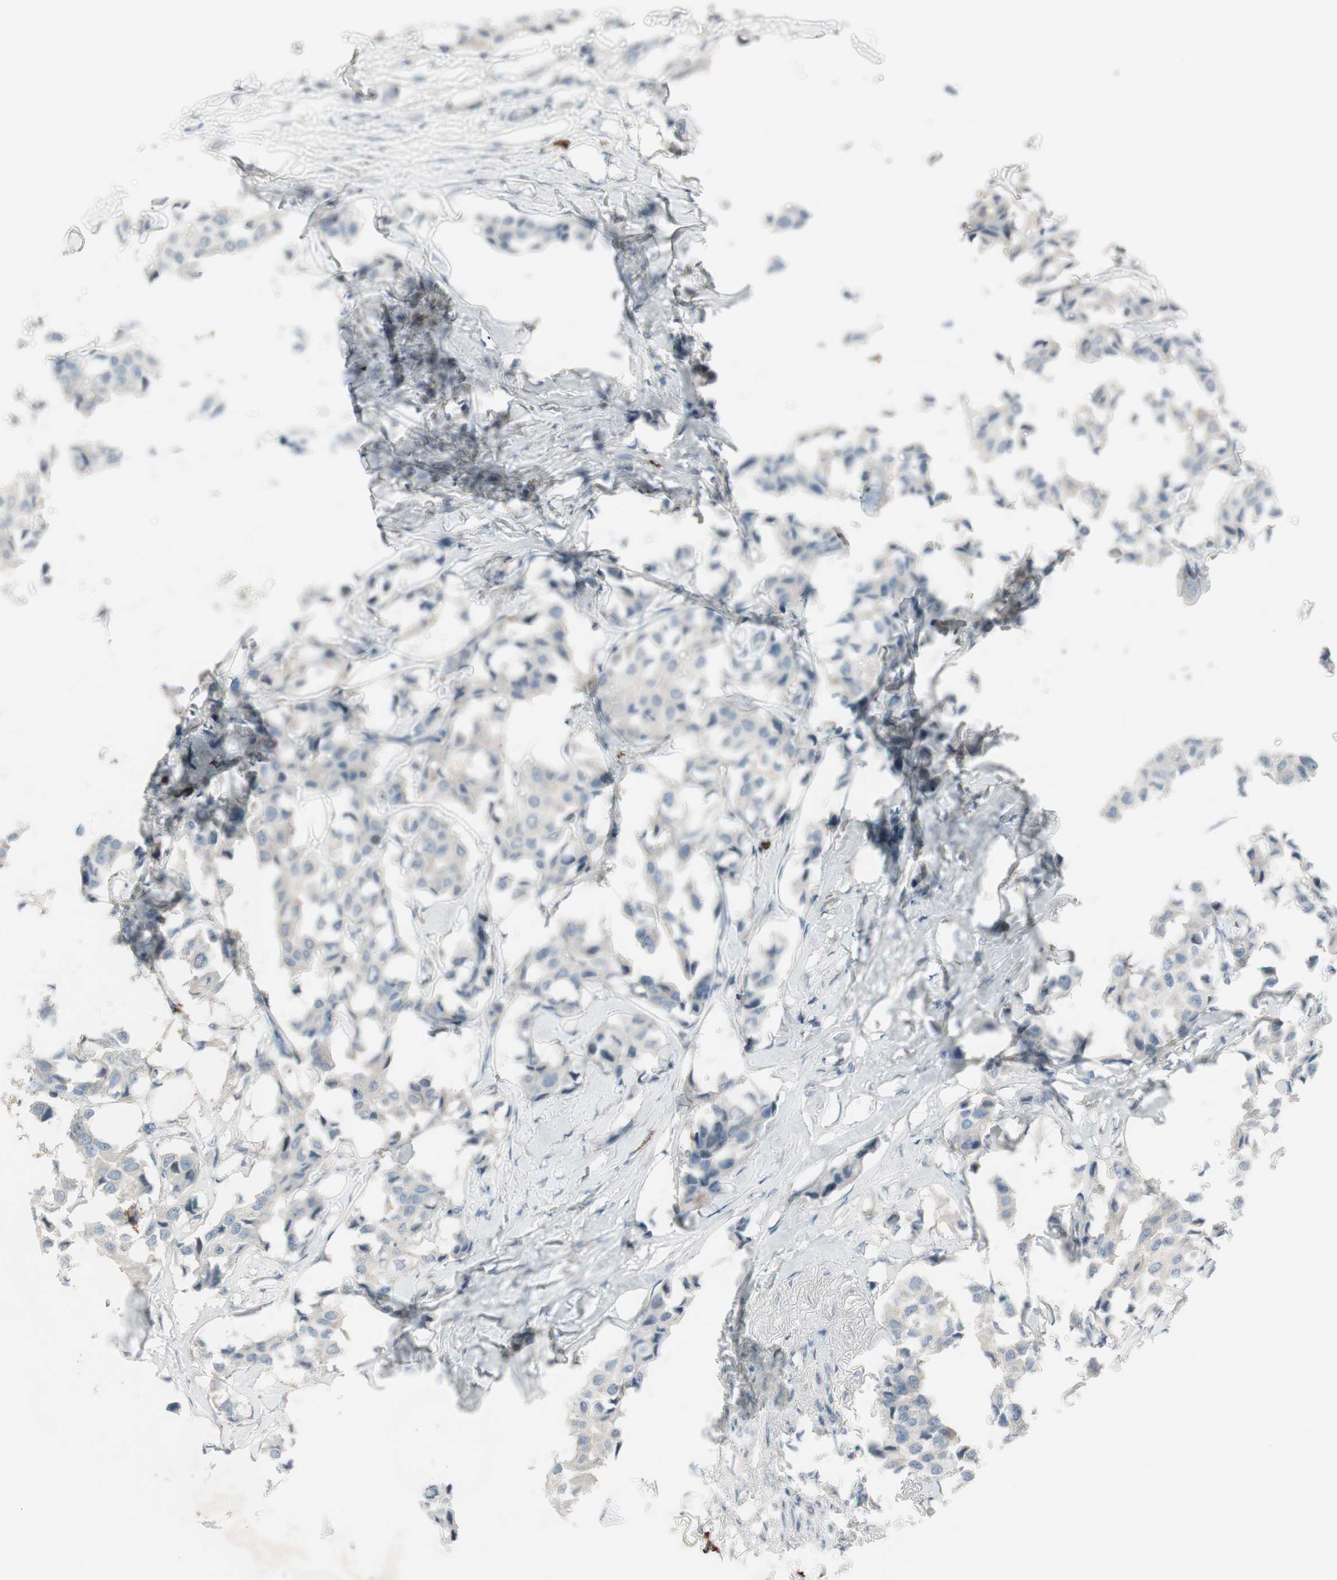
{"staining": {"intensity": "negative", "quantity": "none", "location": "none"}, "tissue": "breast cancer", "cell_type": "Tumor cells", "image_type": "cancer", "snomed": [{"axis": "morphology", "description": "Duct carcinoma"}, {"axis": "topography", "description": "Breast"}], "caption": "Tumor cells are negative for brown protein staining in breast infiltrating ductal carcinoma. (Brightfield microscopy of DAB IHC at high magnification).", "gene": "MAPRE3", "patient": {"sex": "female", "age": 80}}